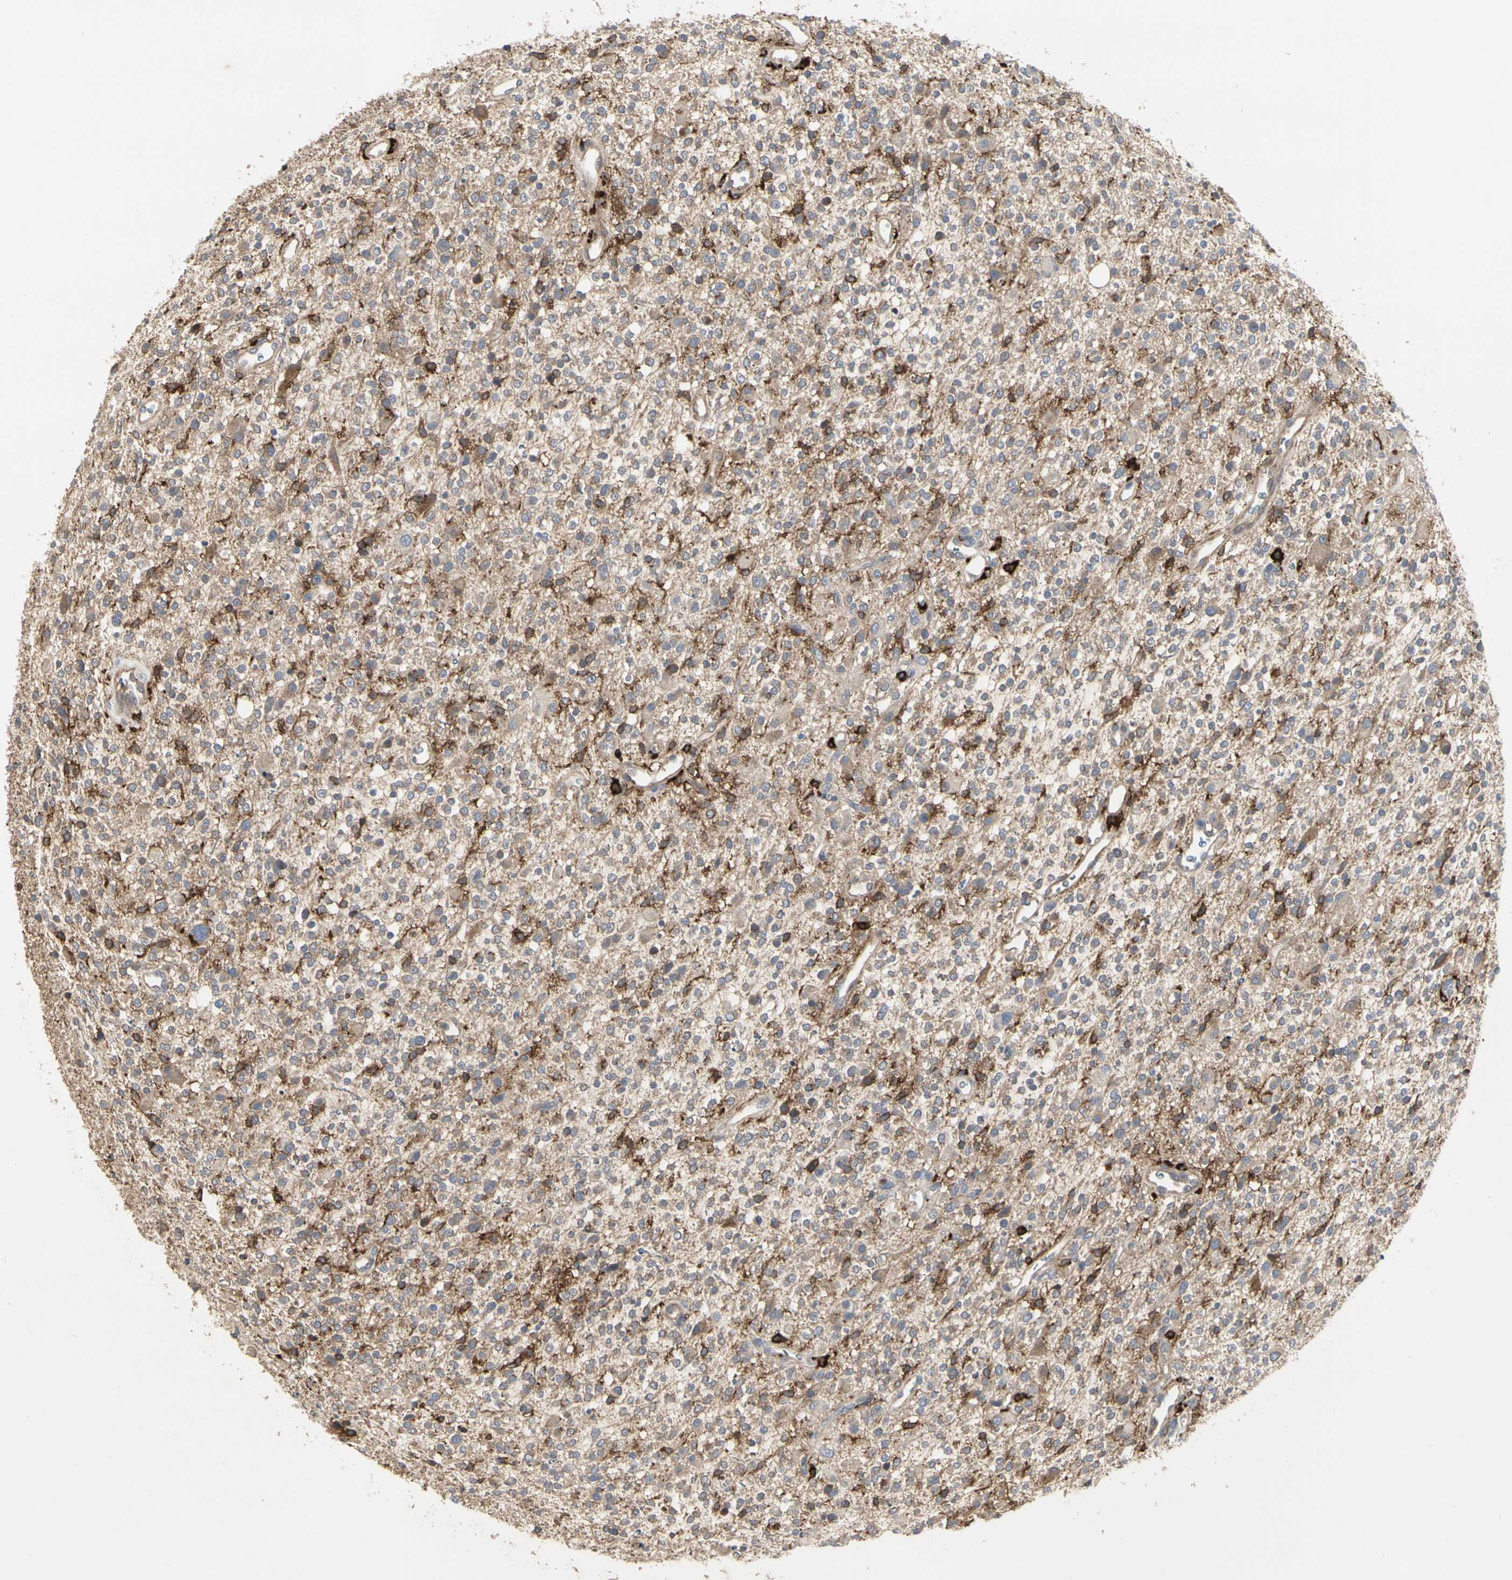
{"staining": {"intensity": "weak", "quantity": ">75%", "location": "cytoplasmic/membranous"}, "tissue": "glioma", "cell_type": "Tumor cells", "image_type": "cancer", "snomed": [{"axis": "morphology", "description": "Glioma, malignant, High grade"}, {"axis": "topography", "description": "Brain"}], "caption": "This is an image of immunohistochemistry staining of high-grade glioma (malignant), which shows weak staining in the cytoplasmic/membranous of tumor cells.", "gene": "NAPG", "patient": {"sex": "male", "age": 48}}